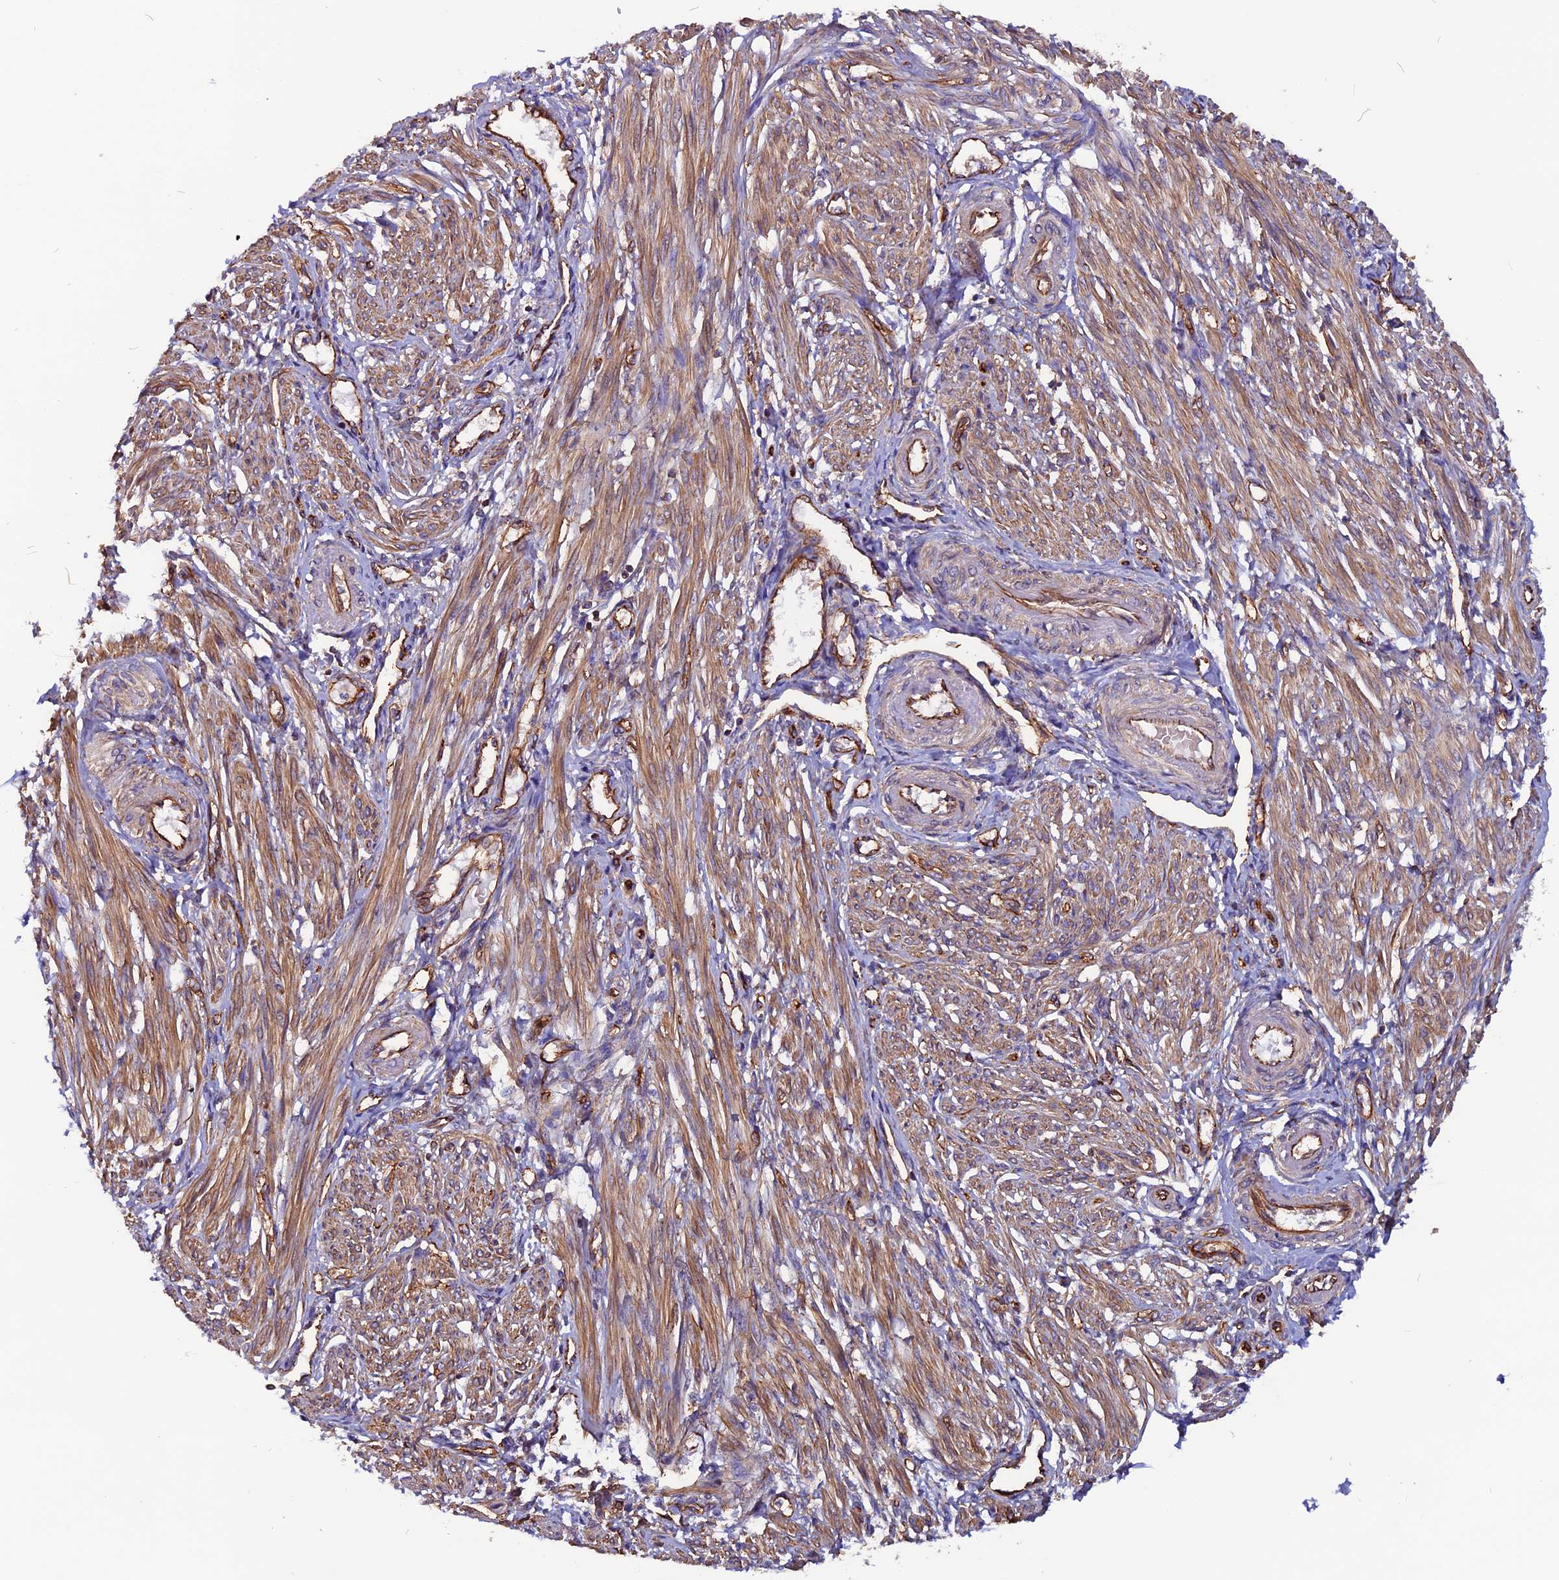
{"staining": {"intensity": "moderate", "quantity": "25%-75%", "location": "cytoplasmic/membranous"}, "tissue": "smooth muscle", "cell_type": "Smooth muscle cells", "image_type": "normal", "snomed": [{"axis": "morphology", "description": "Normal tissue, NOS"}, {"axis": "topography", "description": "Smooth muscle"}], "caption": "An IHC photomicrograph of benign tissue is shown. Protein staining in brown shows moderate cytoplasmic/membranous positivity in smooth muscle within smooth muscle cells.", "gene": "ZNF749", "patient": {"sex": "female", "age": 39}}